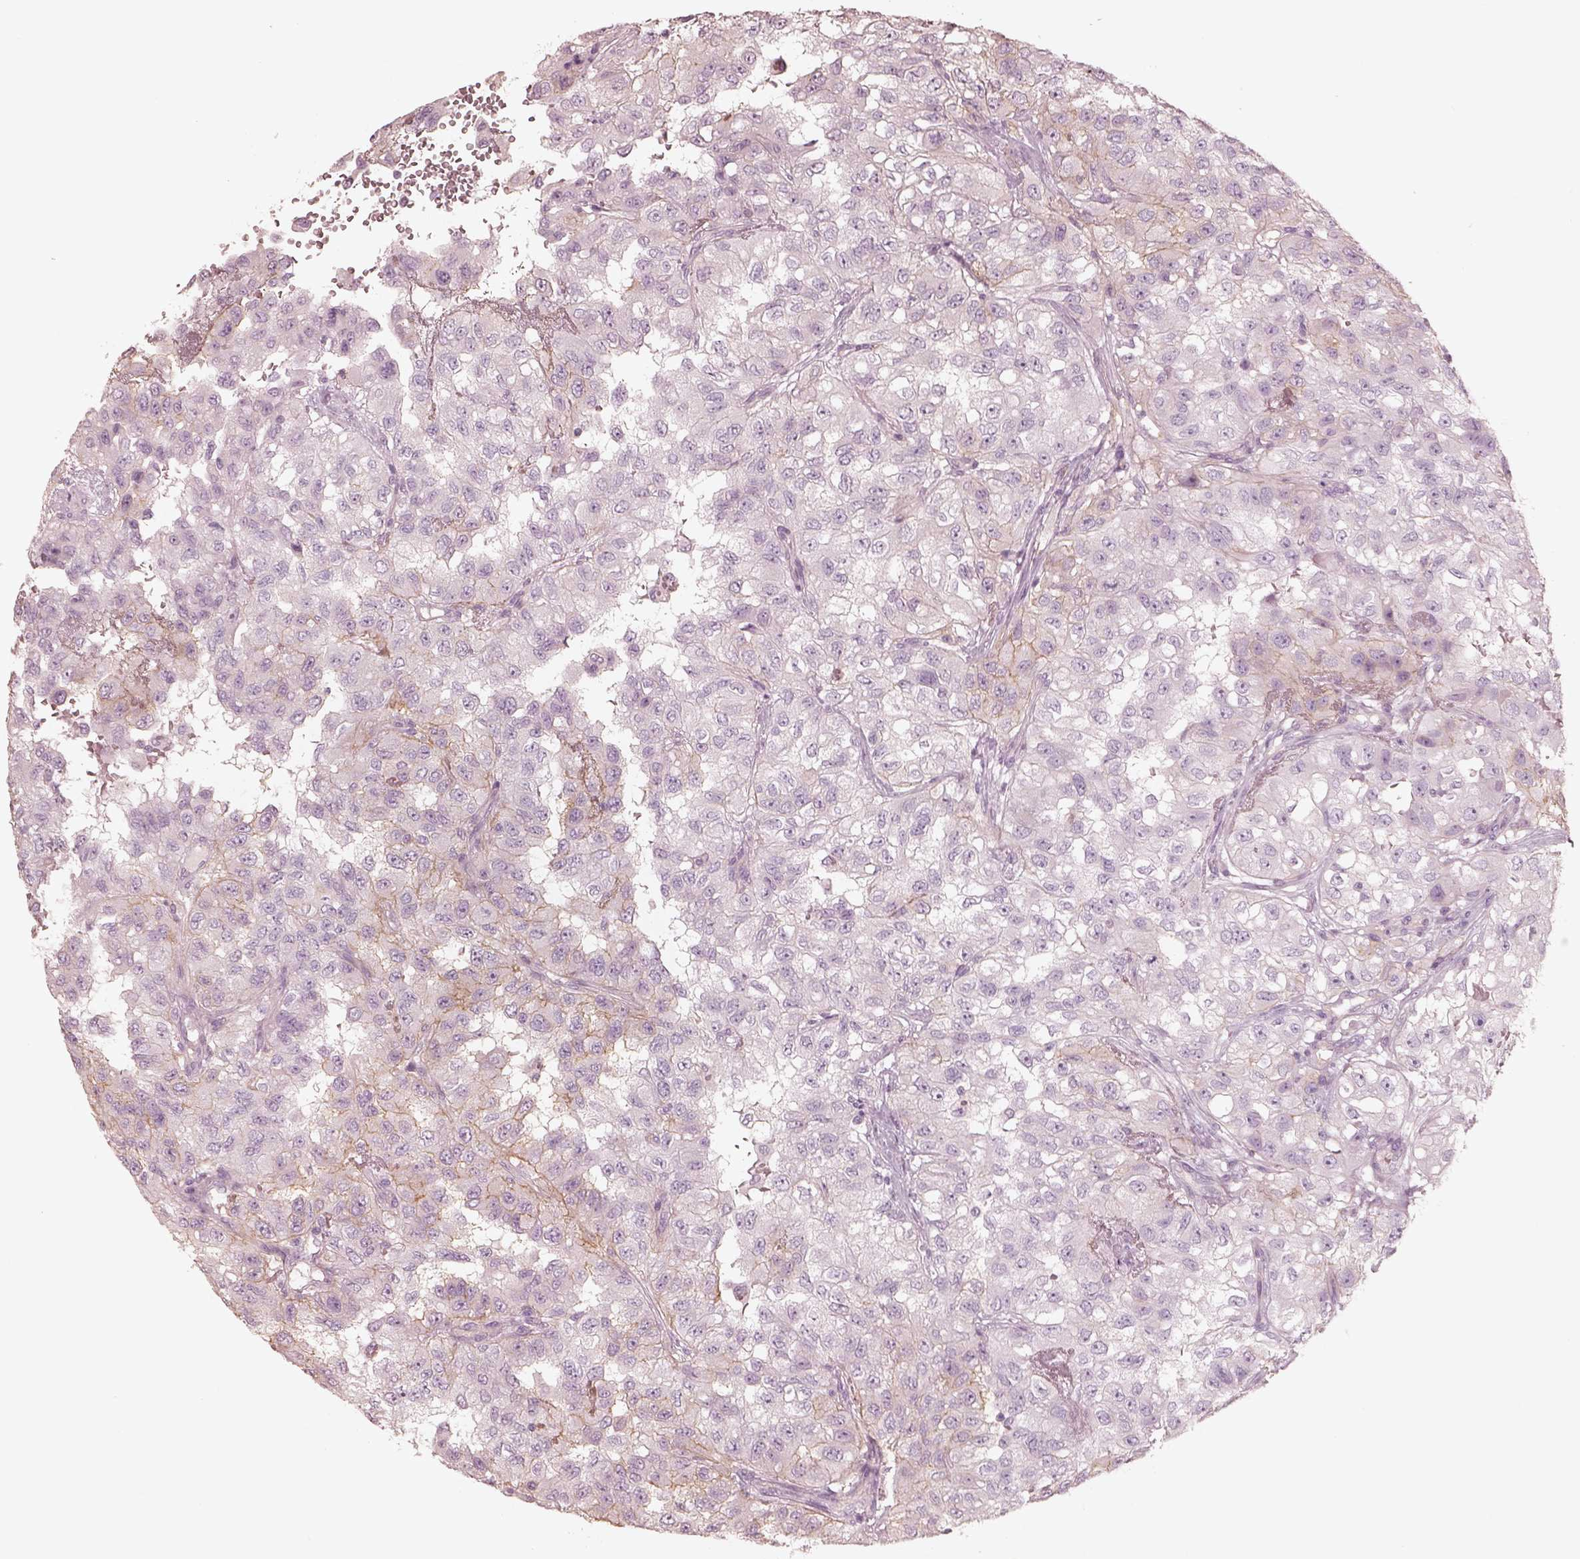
{"staining": {"intensity": "negative", "quantity": "none", "location": "none"}, "tissue": "renal cancer", "cell_type": "Tumor cells", "image_type": "cancer", "snomed": [{"axis": "morphology", "description": "Adenocarcinoma, NOS"}, {"axis": "topography", "description": "Kidney"}], "caption": "DAB immunohistochemical staining of adenocarcinoma (renal) demonstrates no significant staining in tumor cells.", "gene": "GPRIN1", "patient": {"sex": "male", "age": 64}}